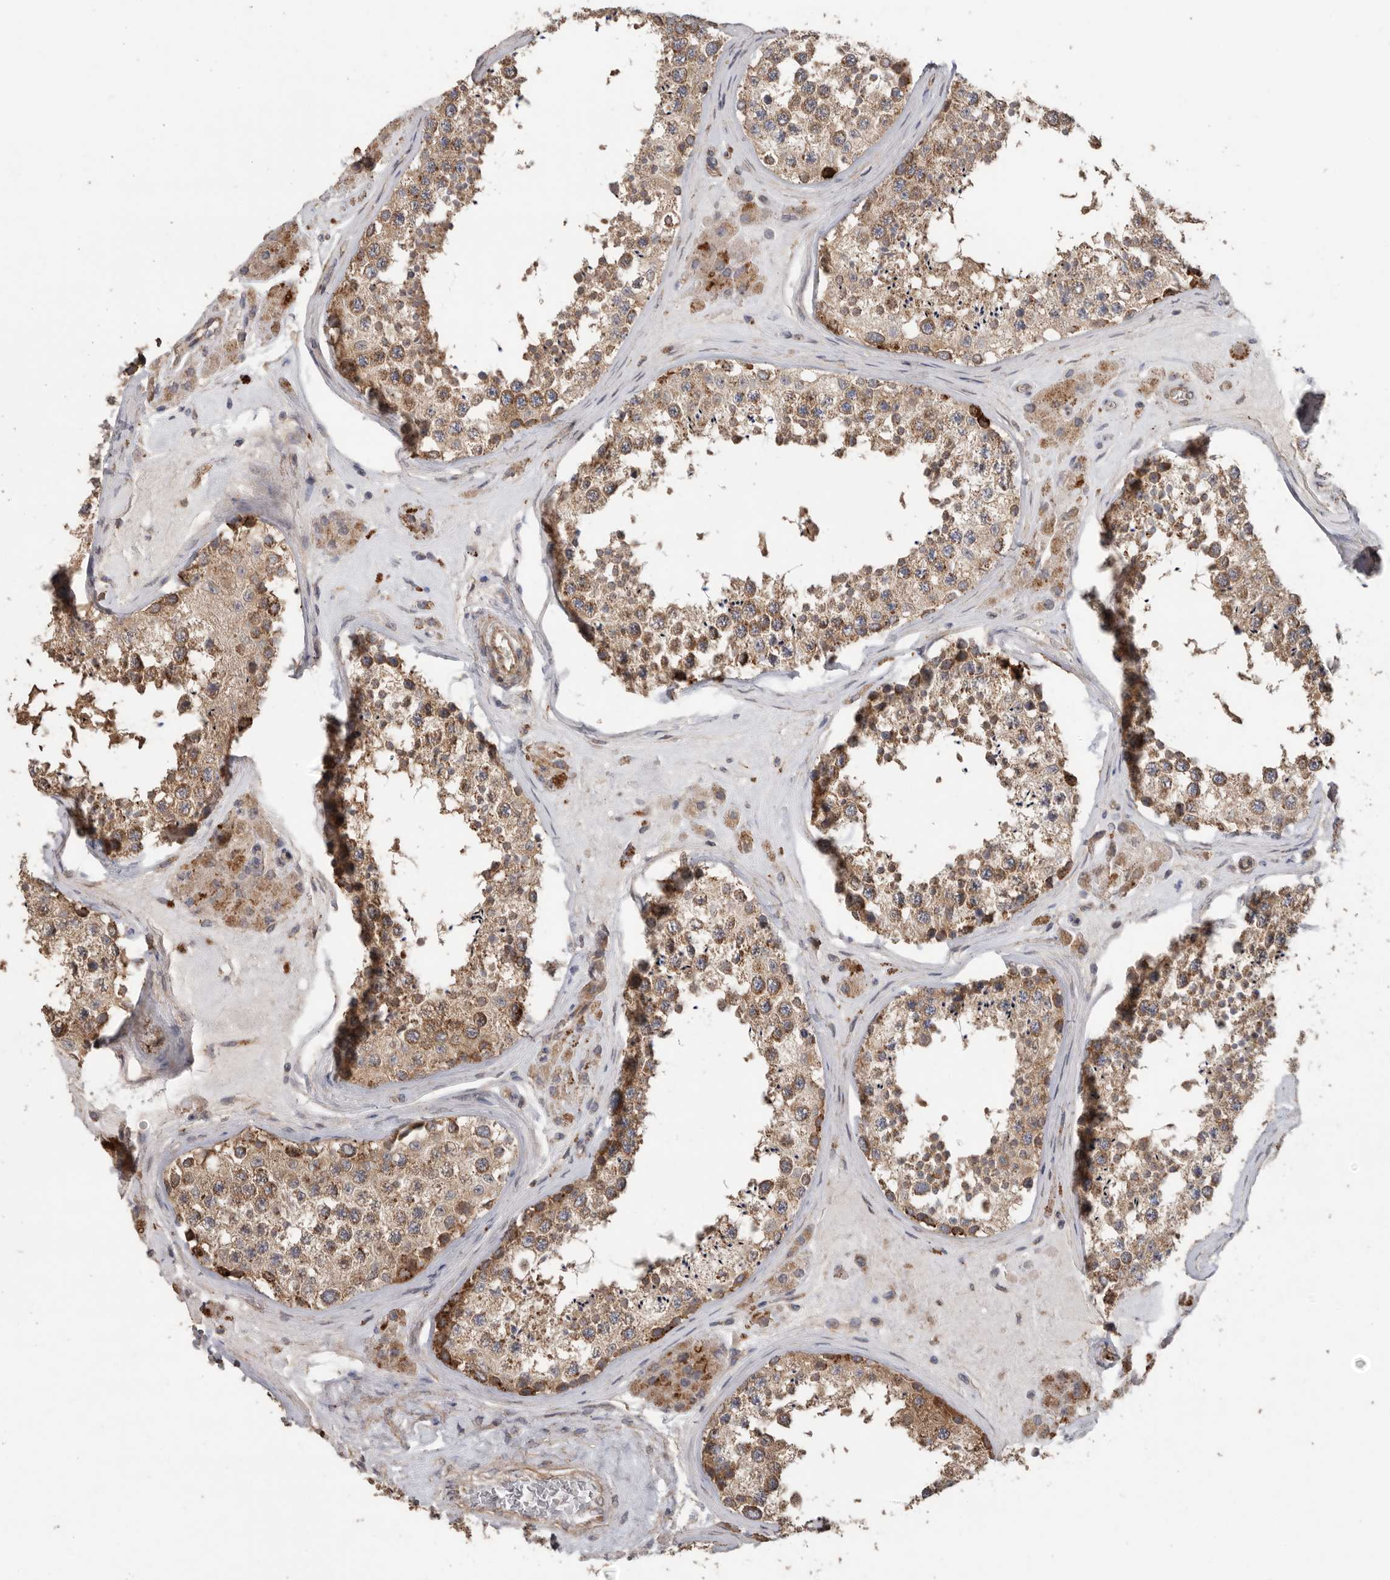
{"staining": {"intensity": "moderate", "quantity": ">75%", "location": "cytoplasmic/membranous"}, "tissue": "testis", "cell_type": "Cells in seminiferous ducts", "image_type": "normal", "snomed": [{"axis": "morphology", "description": "Normal tissue, NOS"}, {"axis": "topography", "description": "Testis"}], "caption": "Cells in seminiferous ducts demonstrate moderate cytoplasmic/membranous staining in approximately >75% of cells in normal testis.", "gene": "PODXL2", "patient": {"sex": "male", "age": 46}}